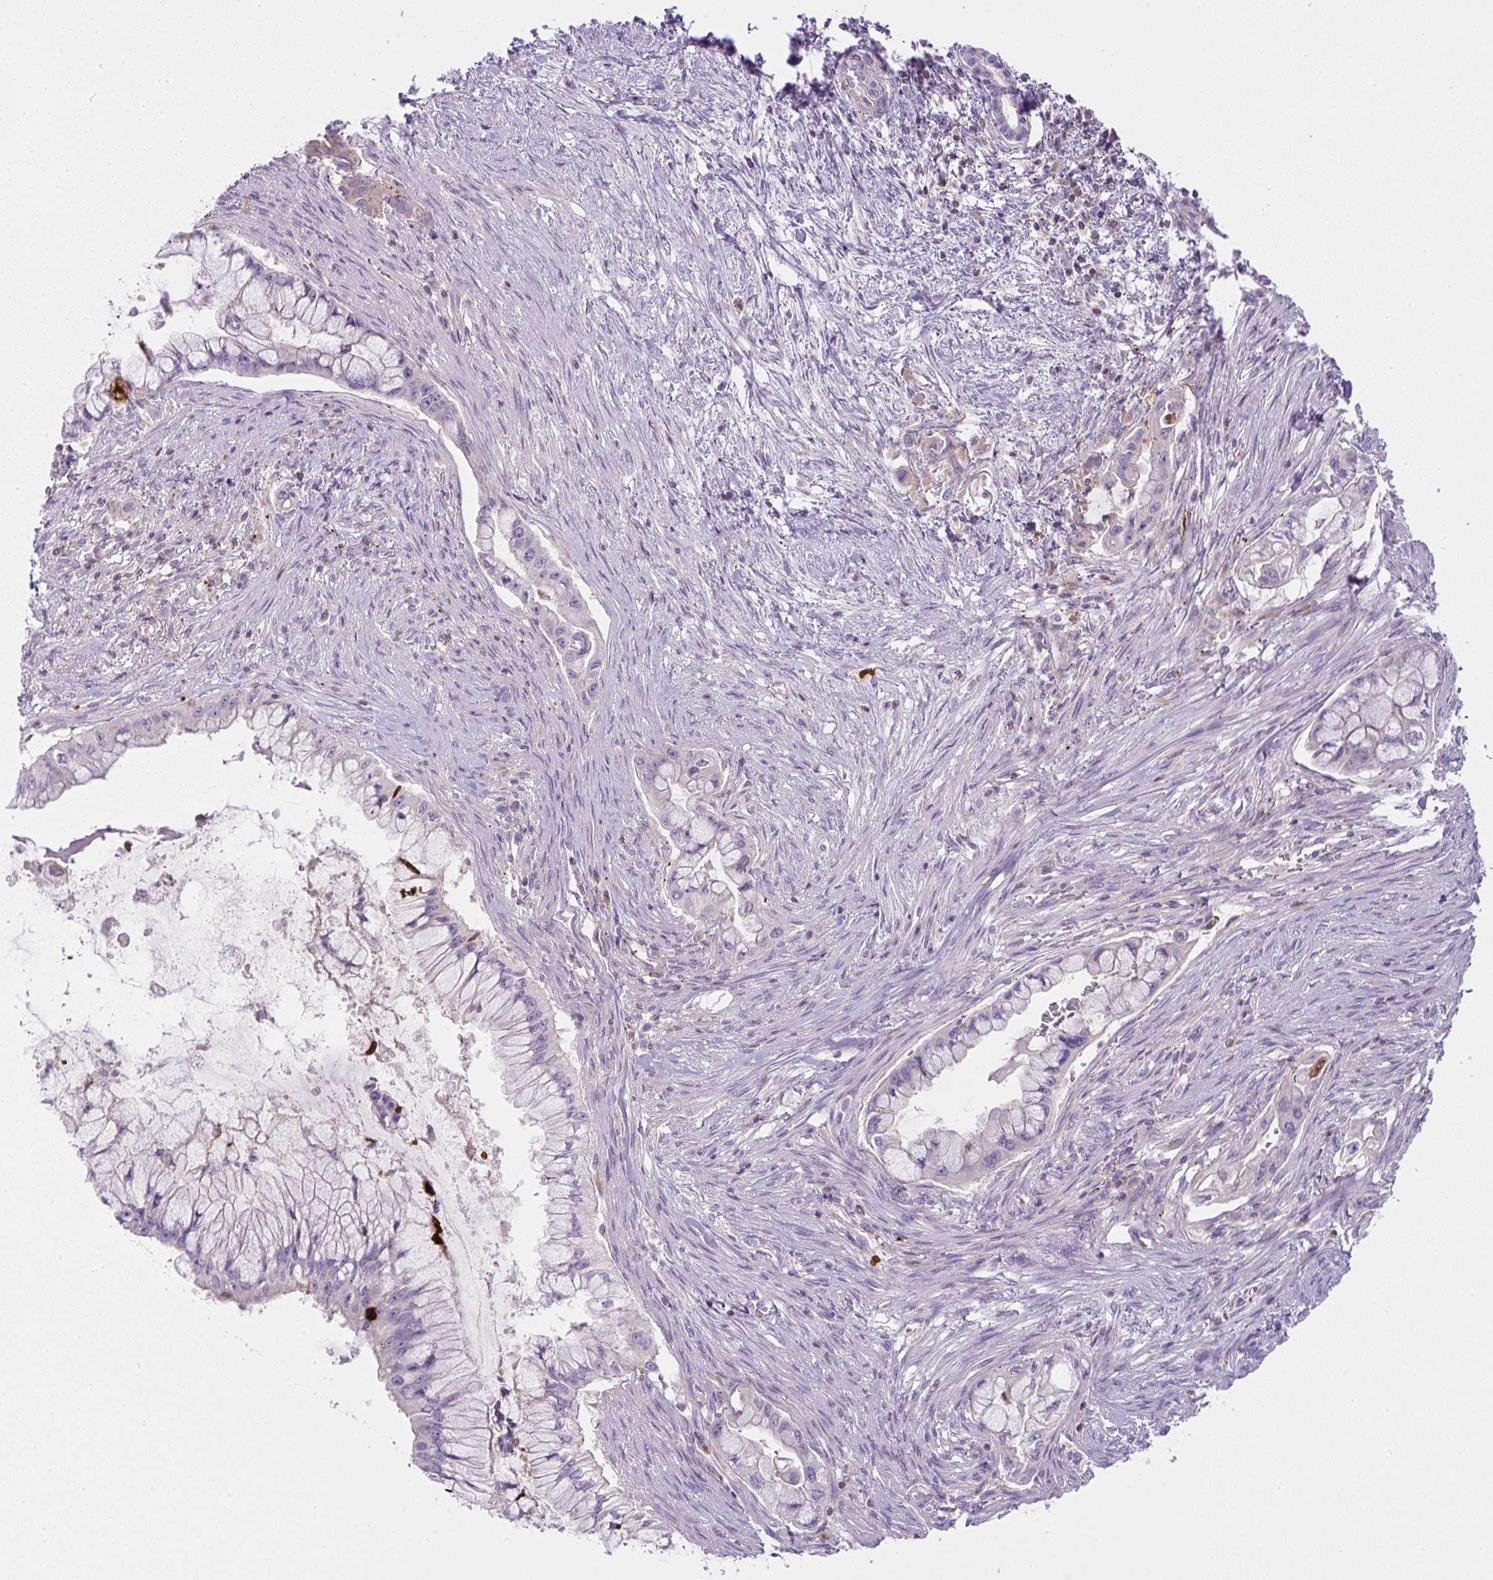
{"staining": {"intensity": "negative", "quantity": "none", "location": "none"}, "tissue": "pancreatic cancer", "cell_type": "Tumor cells", "image_type": "cancer", "snomed": [{"axis": "morphology", "description": "Adenocarcinoma, NOS"}, {"axis": "topography", "description": "Pancreas"}], "caption": "This is an IHC image of human adenocarcinoma (pancreatic). There is no positivity in tumor cells.", "gene": "PIP5KL1", "patient": {"sex": "male", "age": 48}}